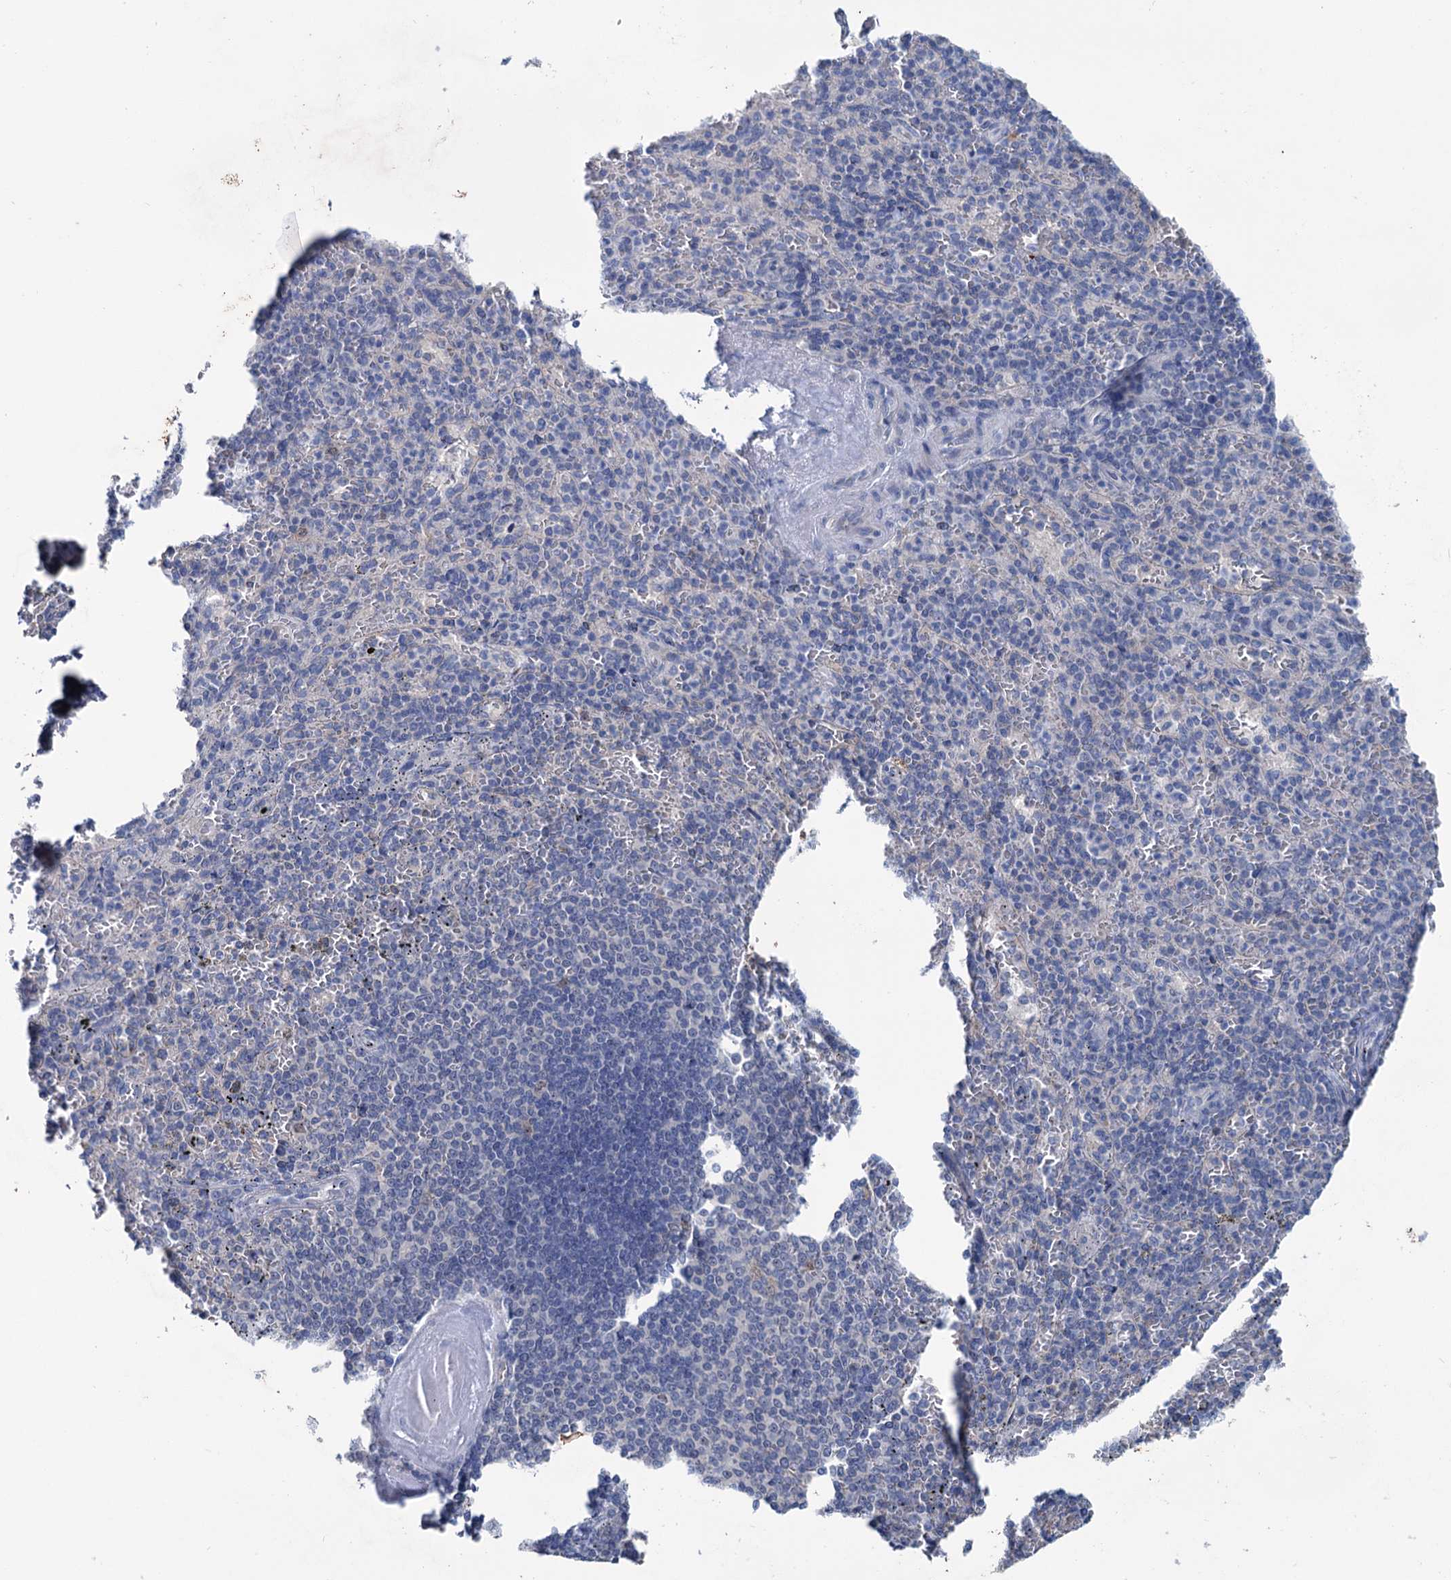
{"staining": {"intensity": "negative", "quantity": "none", "location": "none"}, "tissue": "spleen", "cell_type": "Cells in red pulp", "image_type": "normal", "snomed": [{"axis": "morphology", "description": "Normal tissue, NOS"}, {"axis": "topography", "description": "Spleen"}], "caption": "An IHC image of unremarkable spleen is shown. There is no staining in cells in red pulp of spleen. Brightfield microscopy of IHC stained with DAB (3,3'-diaminobenzidine) (brown) and hematoxylin (blue), captured at high magnification.", "gene": "FAM111B", "patient": {"sex": "male", "age": 82}}